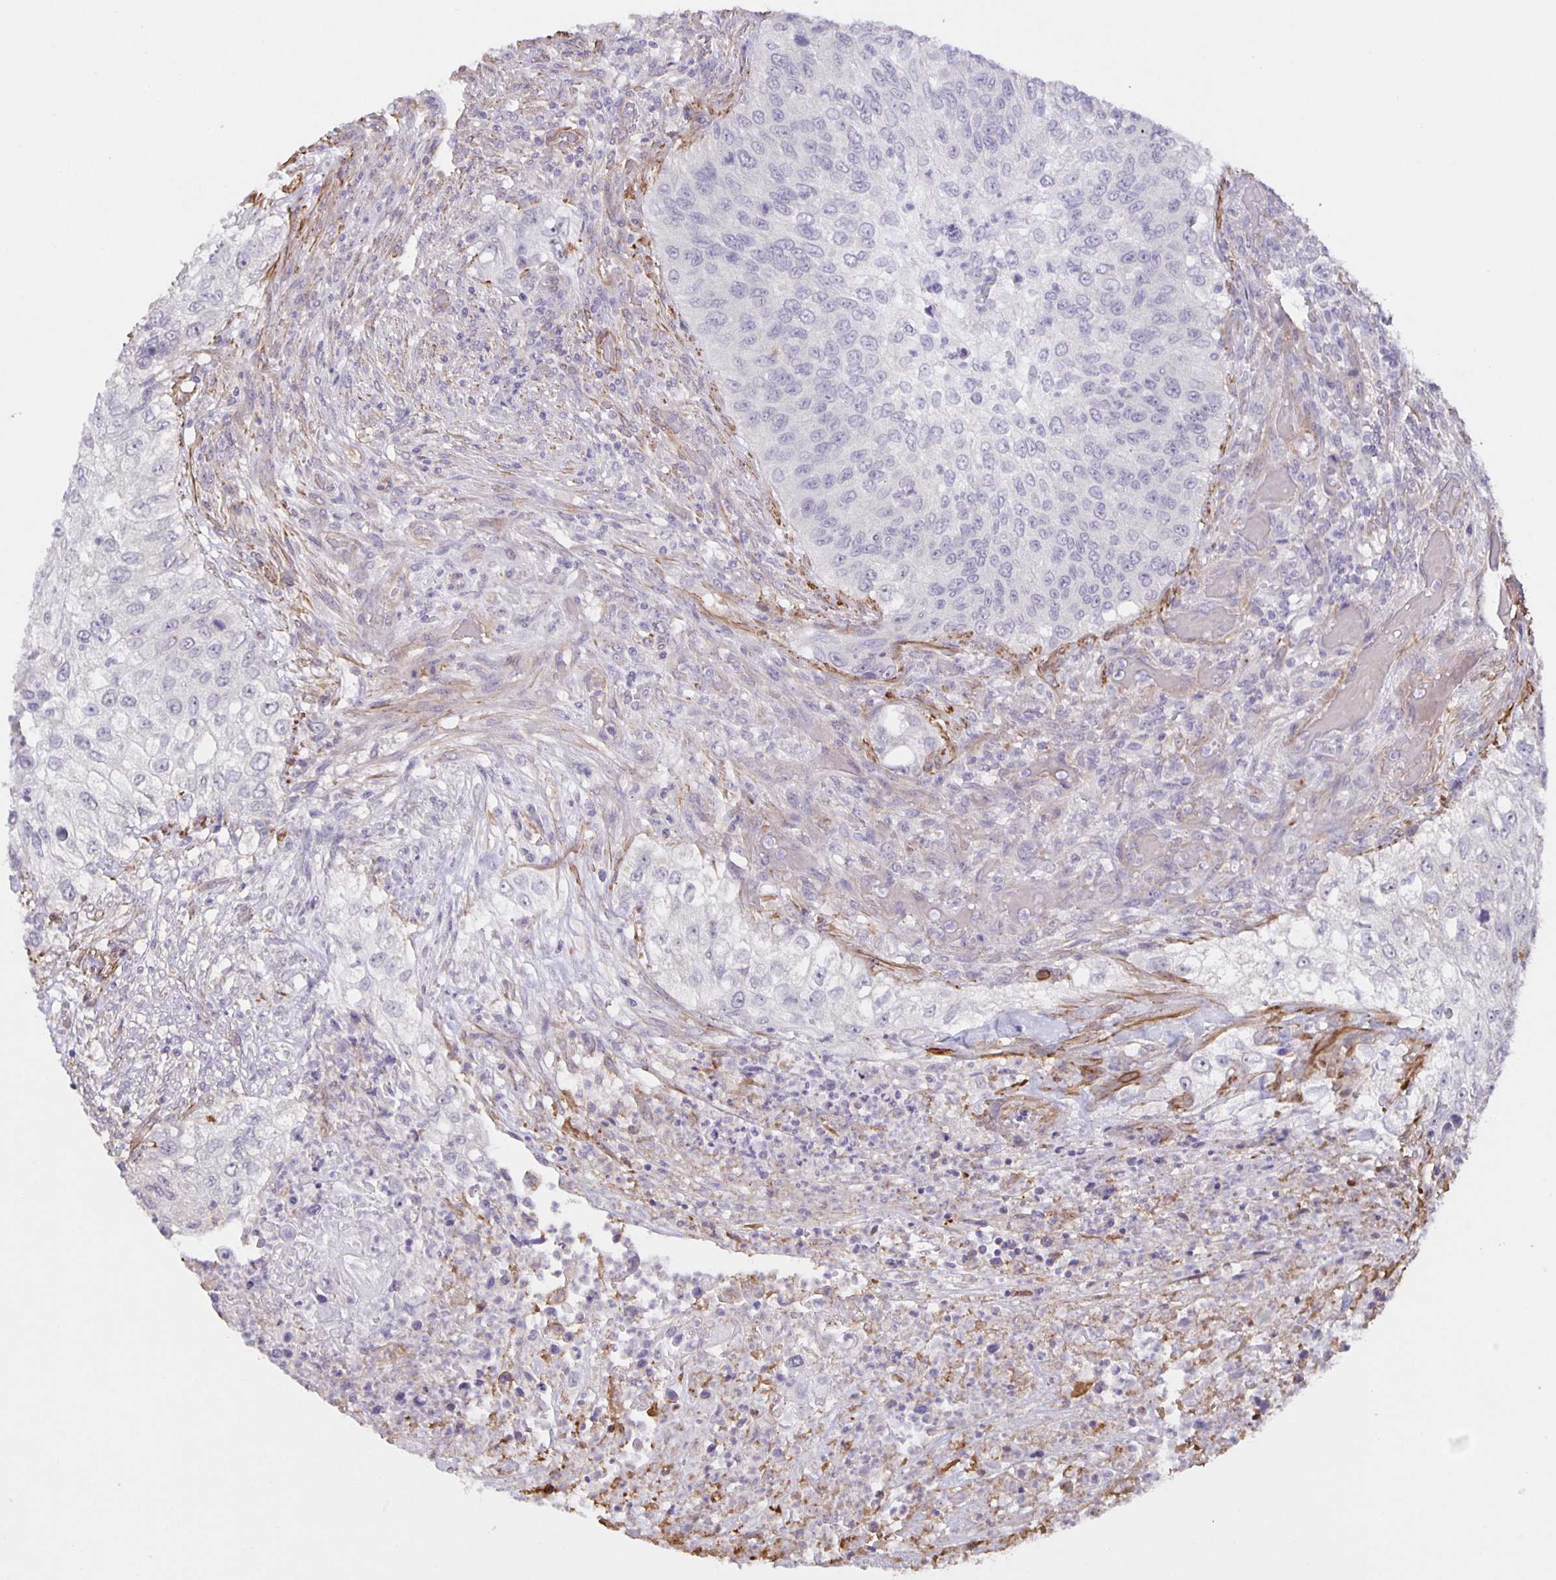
{"staining": {"intensity": "negative", "quantity": "none", "location": "none"}, "tissue": "urothelial cancer", "cell_type": "Tumor cells", "image_type": "cancer", "snomed": [{"axis": "morphology", "description": "Urothelial carcinoma, High grade"}, {"axis": "topography", "description": "Urinary bladder"}], "caption": "Immunohistochemical staining of human urothelial carcinoma (high-grade) reveals no significant expression in tumor cells.", "gene": "SRCIN1", "patient": {"sex": "female", "age": 60}}